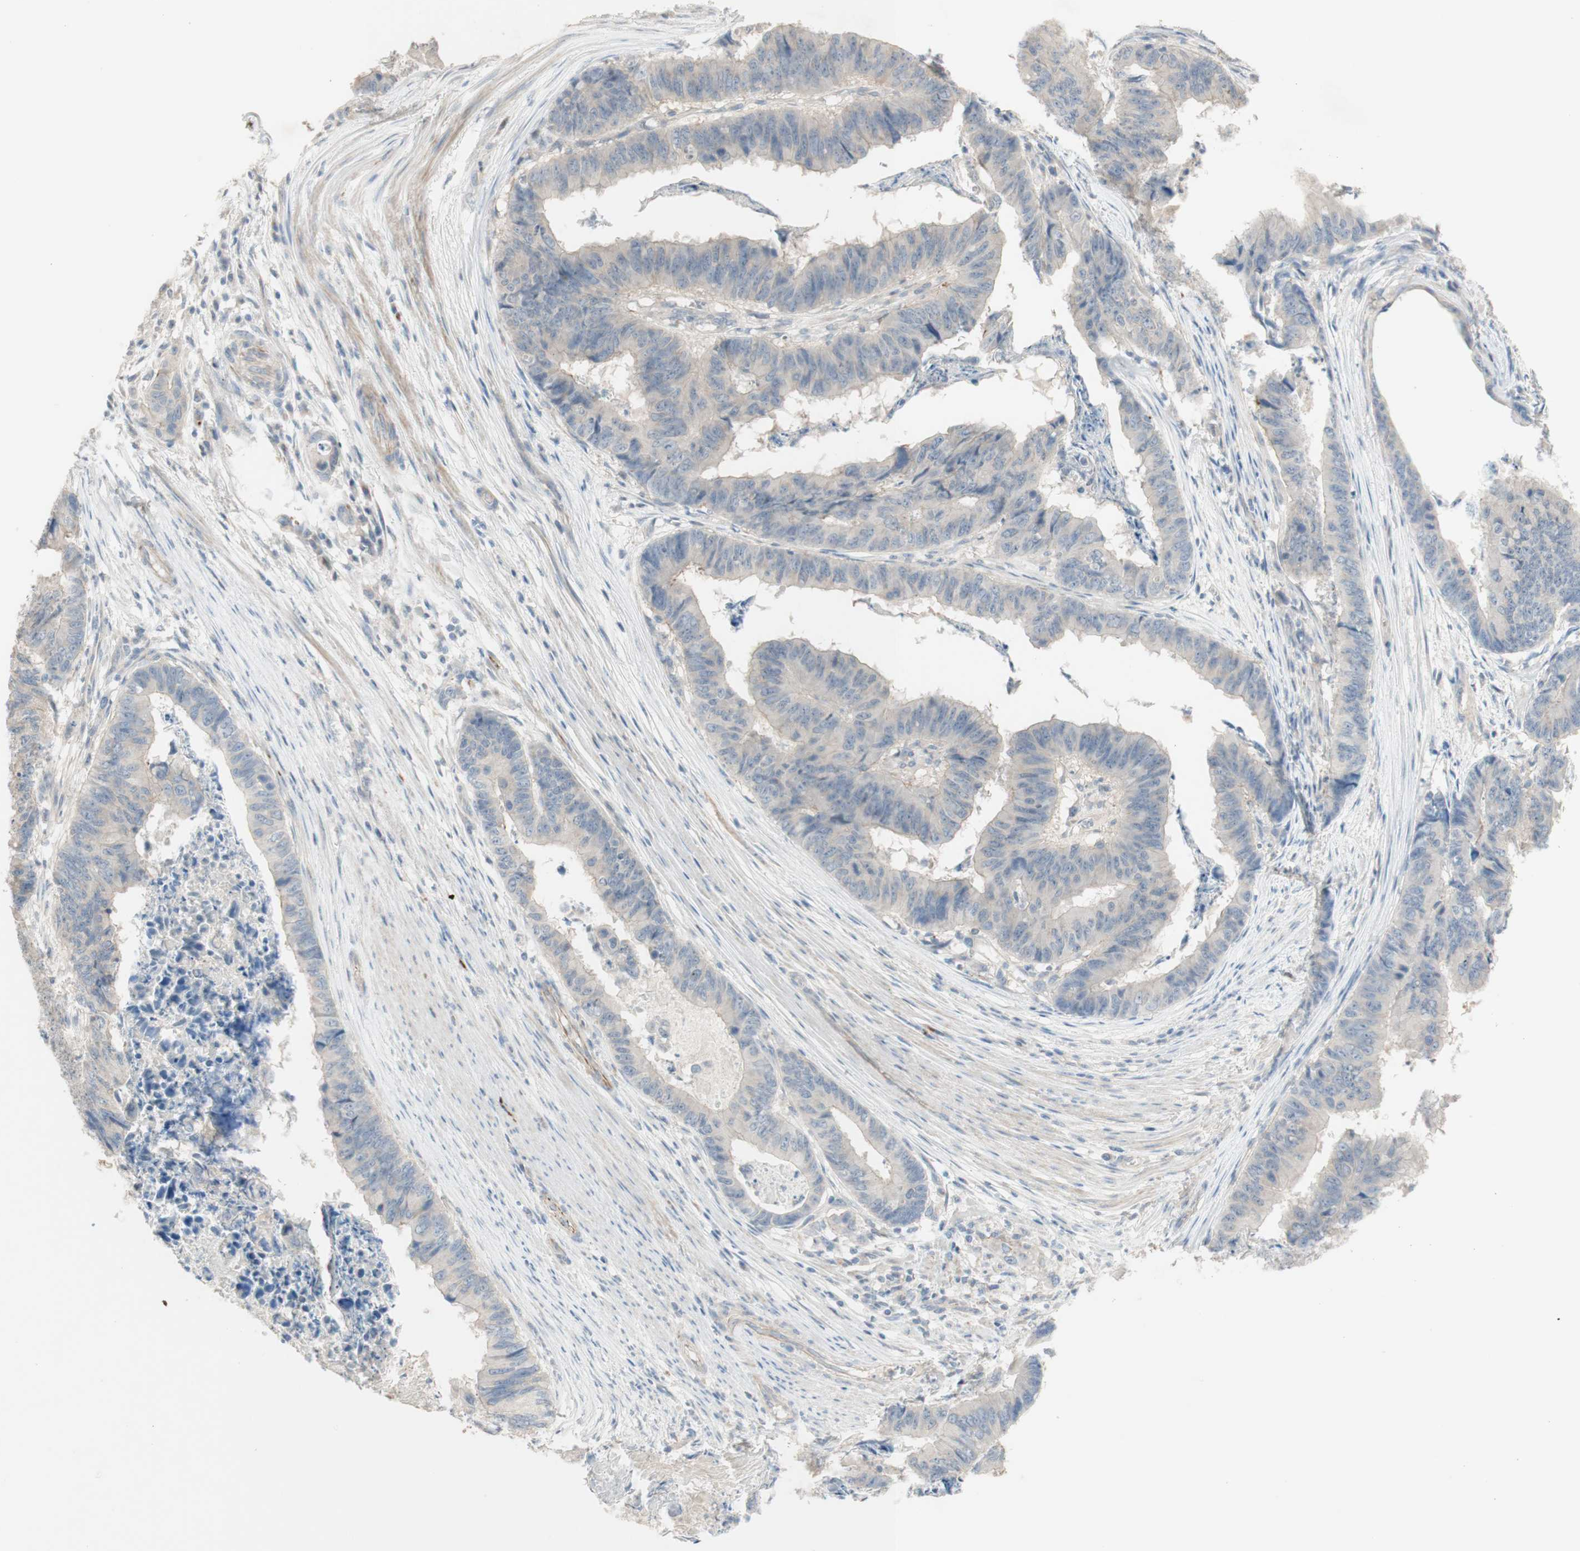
{"staining": {"intensity": "negative", "quantity": "none", "location": "none"}, "tissue": "stomach cancer", "cell_type": "Tumor cells", "image_type": "cancer", "snomed": [{"axis": "morphology", "description": "Adenocarcinoma, NOS"}, {"axis": "topography", "description": "Stomach, lower"}], "caption": "IHC image of stomach cancer stained for a protein (brown), which displays no staining in tumor cells.", "gene": "MANEA", "patient": {"sex": "male", "age": 77}}